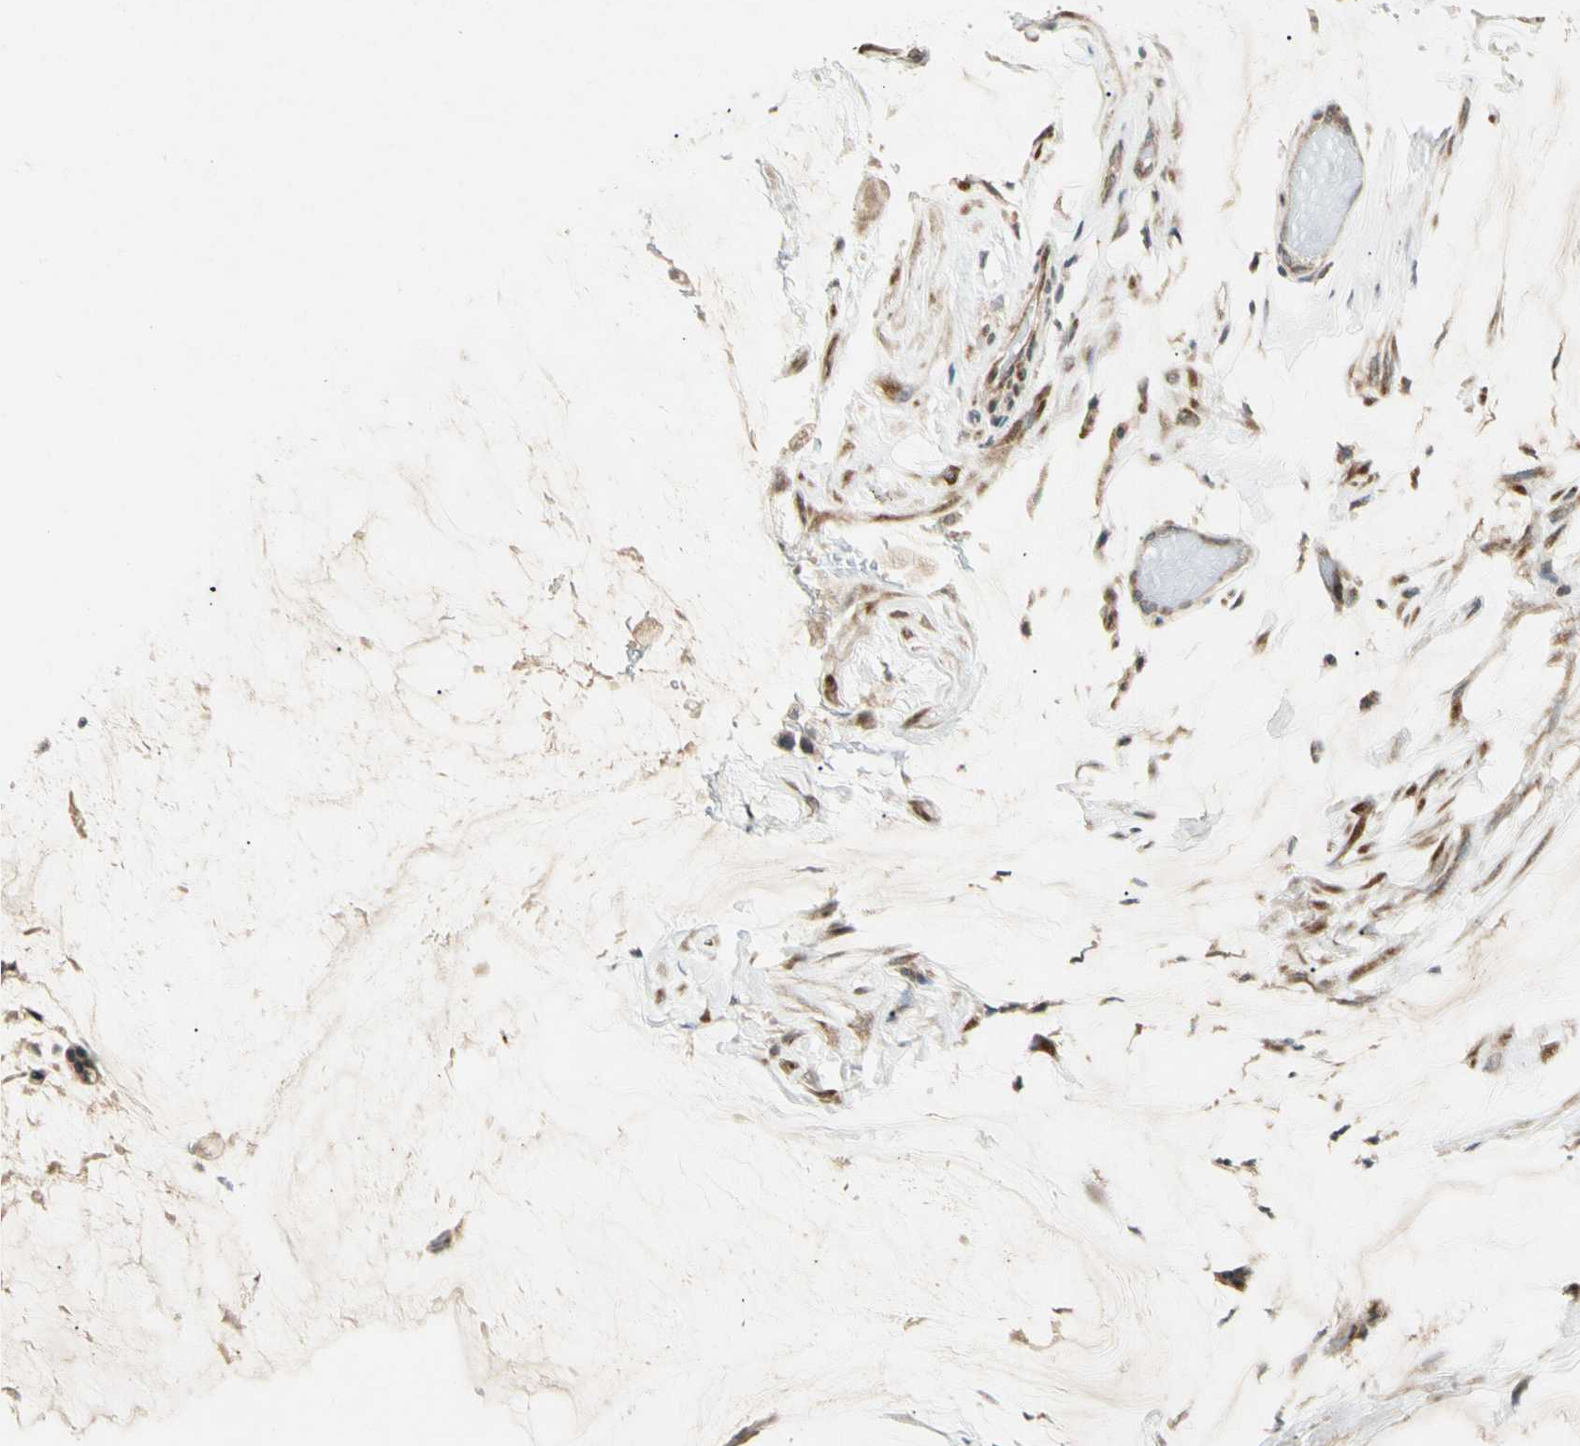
{"staining": {"intensity": "weak", "quantity": ">75%", "location": "cytoplasmic/membranous"}, "tissue": "ovarian cancer", "cell_type": "Tumor cells", "image_type": "cancer", "snomed": [{"axis": "morphology", "description": "Cystadenocarcinoma, mucinous, NOS"}, {"axis": "topography", "description": "Ovary"}], "caption": "A photomicrograph of ovarian mucinous cystadenocarcinoma stained for a protein exhibits weak cytoplasmic/membranous brown staining in tumor cells.", "gene": "FNDC3B", "patient": {"sex": "female", "age": 39}}